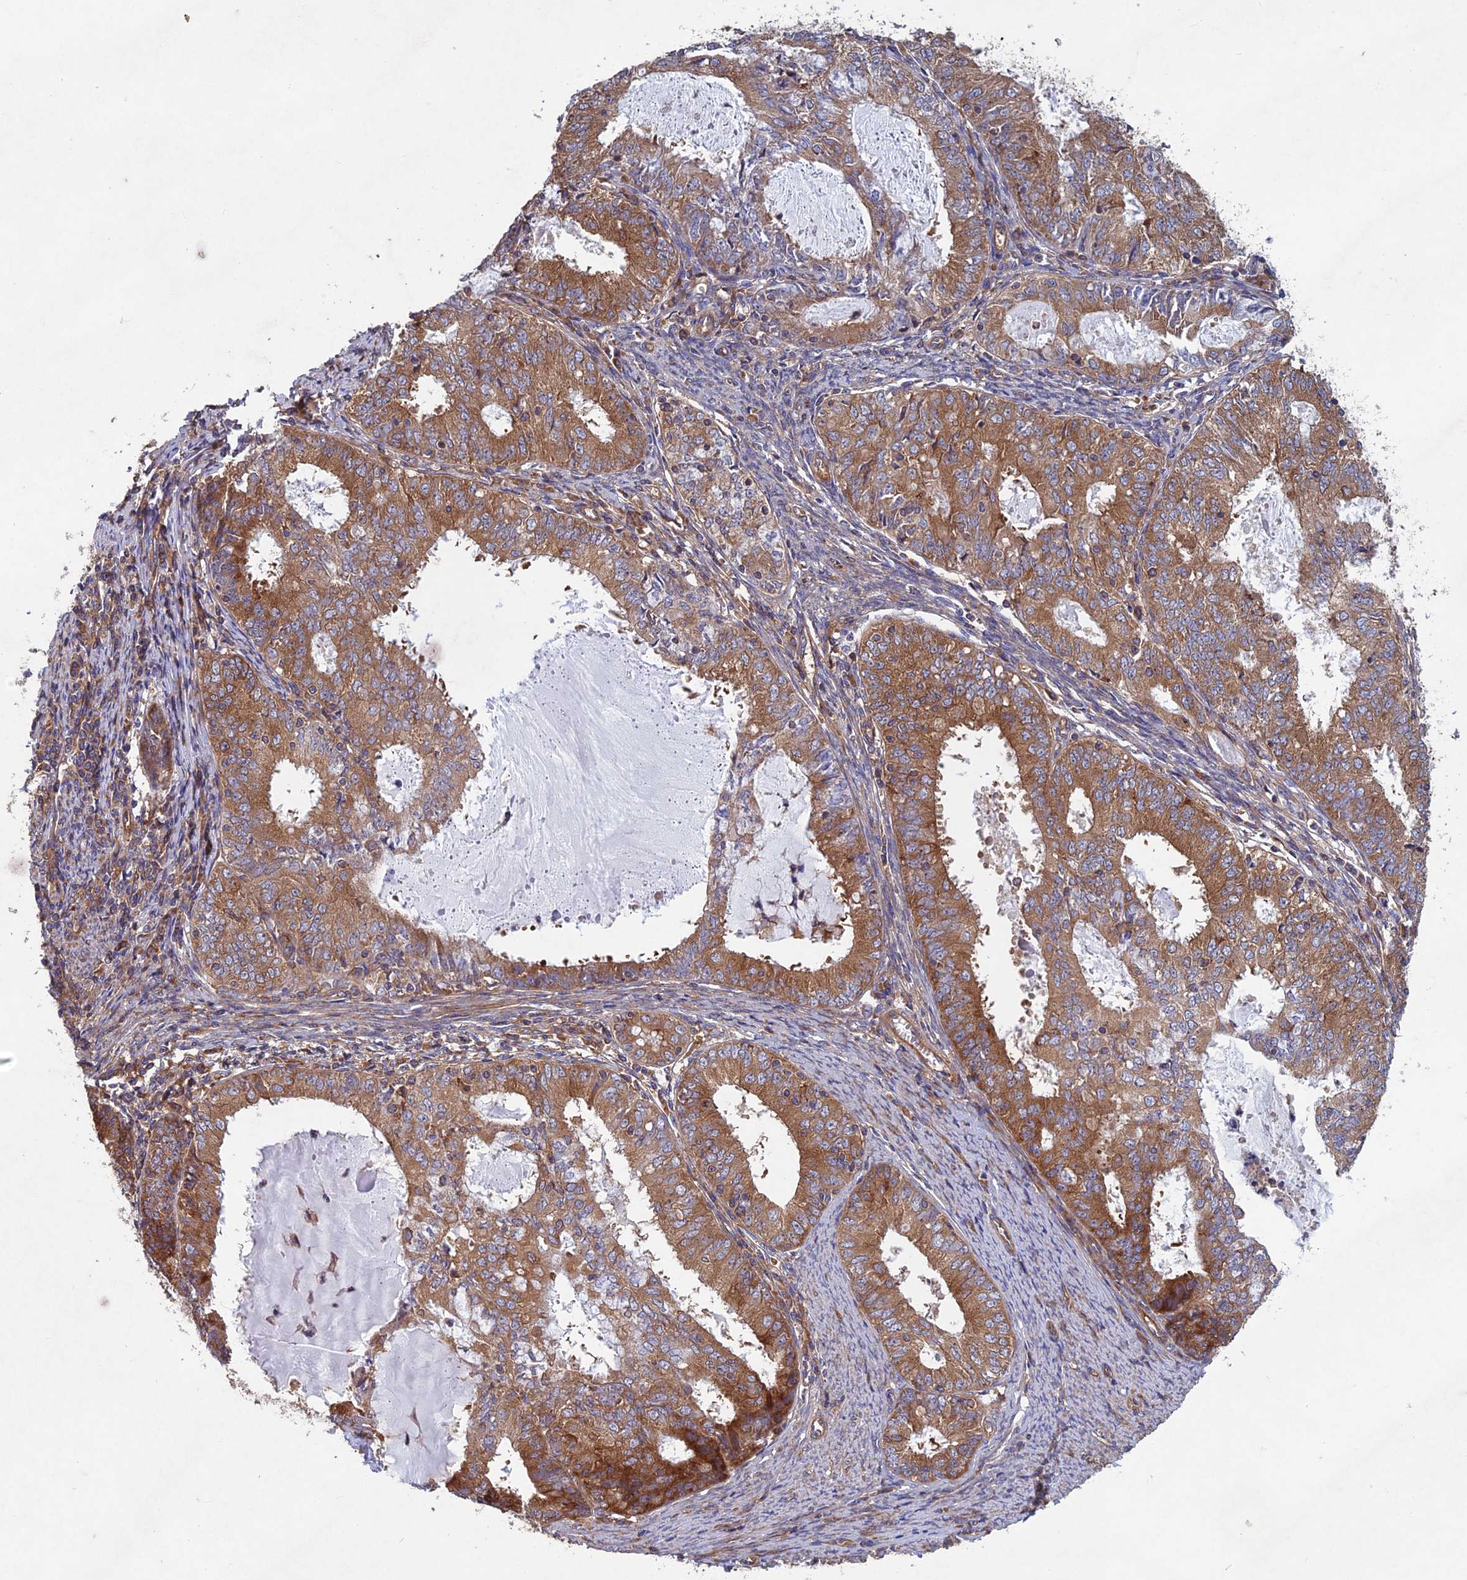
{"staining": {"intensity": "moderate", "quantity": ">75%", "location": "cytoplasmic/membranous"}, "tissue": "endometrial cancer", "cell_type": "Tumor cells", "image_type": "cancer", "snomed": [{"axis": "morphology", "description": "Adenocarcinoma, NOS"}, {"axis": "topography", "description": "Endometrium"}], "caption": "Protein staining of adenocarcinoma (endometrial) tissue reveals moderate cytoplasmic/membranous expression in approximately >75% of tumor cells. (Stains: DAB (3,3'-diaminobenzidine) in brown, nuclei in blue, Microscopy: brightfield microscopy at high magnification).", "gene": "NCAPG", "patient": {"sex": "female", "age": 57}}